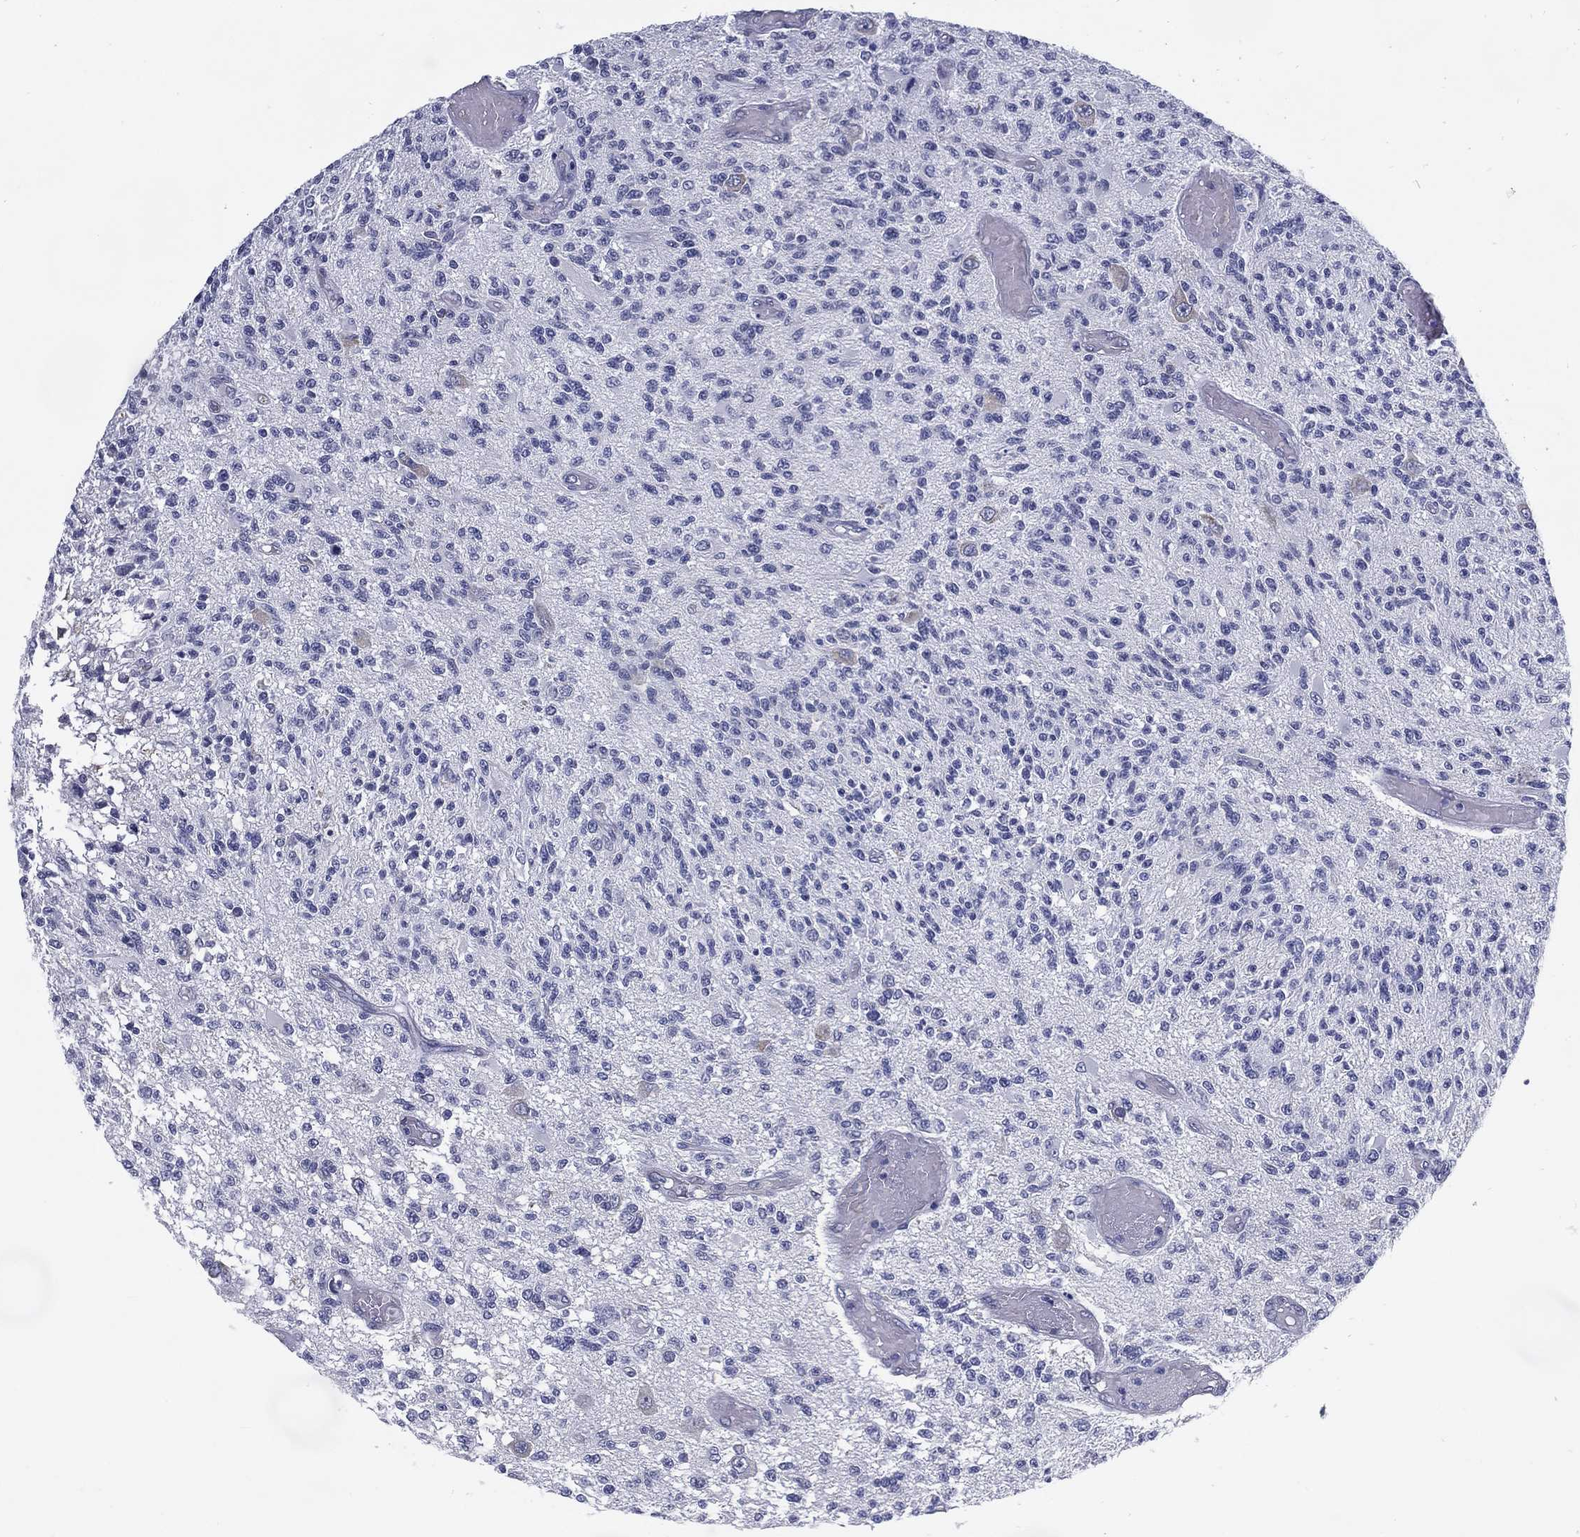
{"staining": {"intensity": "negative", "quantity": "none", "location": "none"}, "tissue": "glioma", "cell_type": "Tumor cells", "image_type": "cancer", "snomed": [{"axis": "morphology", "description": "Glioma, malignant, High grade"}, {"axis": "topography", "description": "Brain"}], "caption": "This is an IHC histopathology image of human malignant glioma (high-grade). There is no staining in tumor cells.", "gene": "C19orf18", "patient": {"sex": "female", "age": 63}}